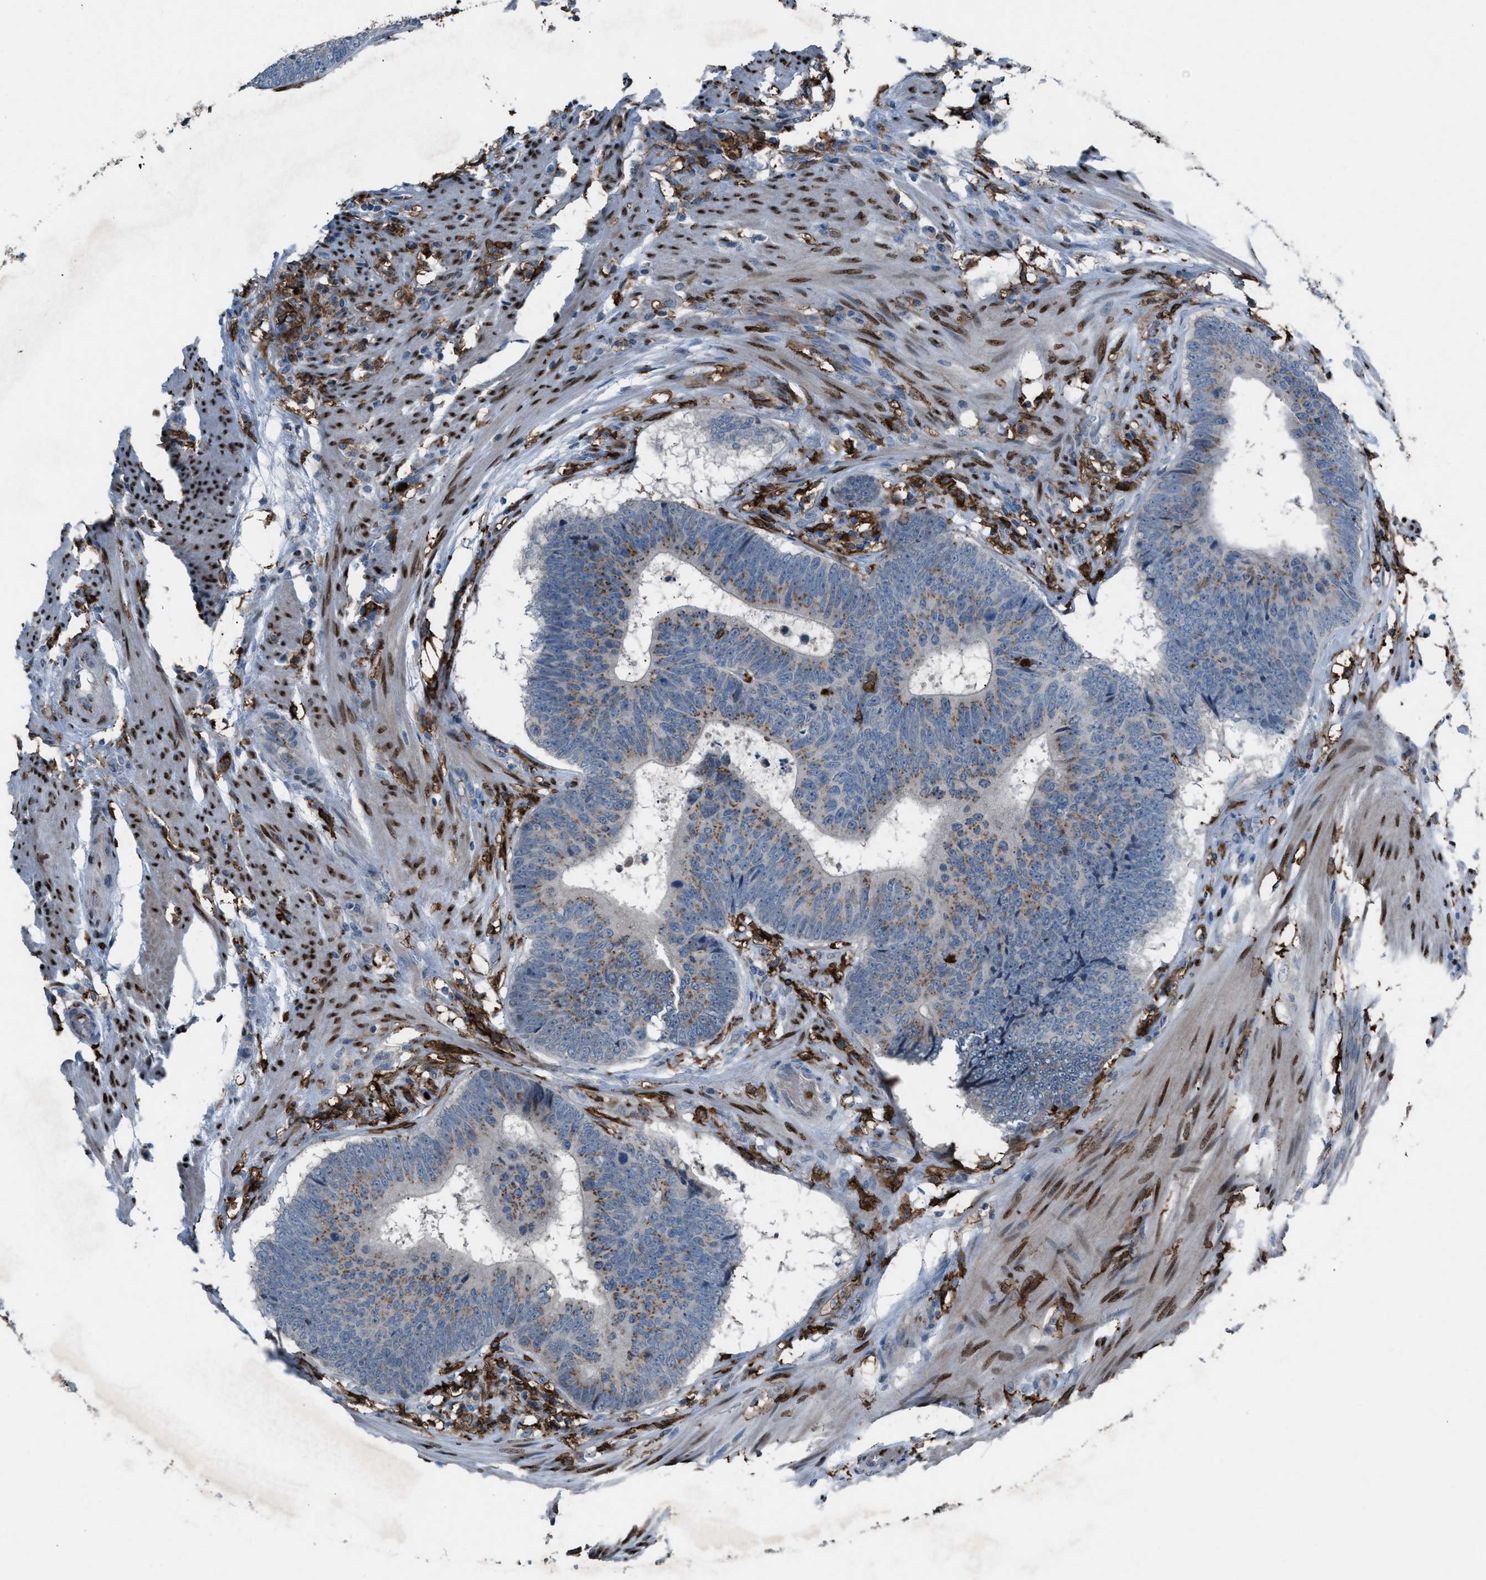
{"staining": {"intensity": "moderate", "quantity": "25%-75%", "location": "cytoplasmic/membranous"}, "tissue": "colorectal cancer", "cell_type": "Tumor cells", "image_type": "cancer", "snomed": [{"axis": "morphology", "description": "Adenocarcinoma, NOS"}, {"axis": "topography", "description": "Colon"}], "caption": "DAB (3,3'-diaminobenzidine) immunohistochemical staining of human colorectal adenocarcinoma shows moderate cytoplasmic/membranous protein expression in approximately 25%-75% of tumor cells.", "gene": "FCER1G", "patient": {"sex": "male", "age": 56}}